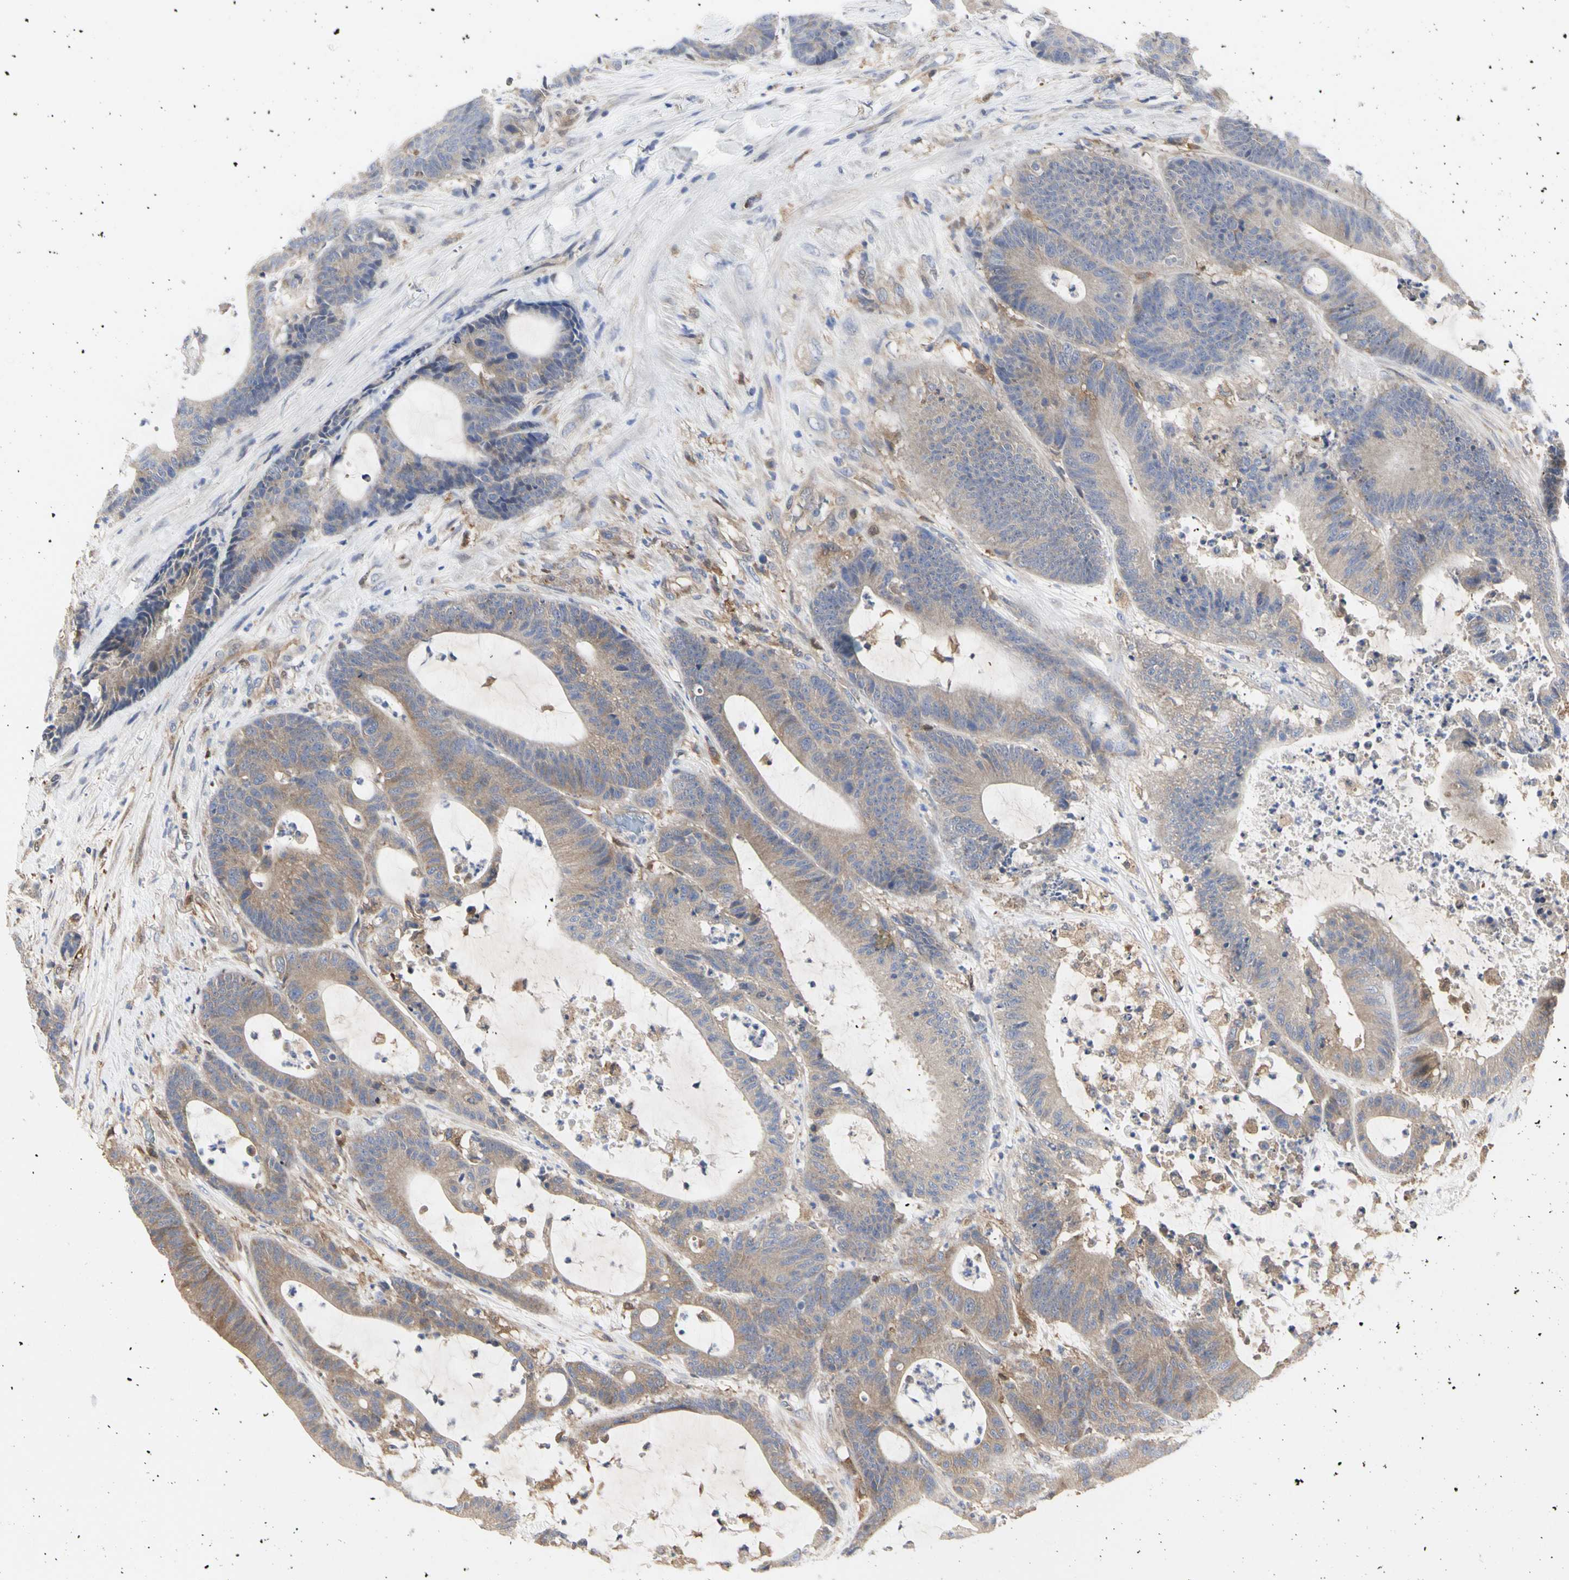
{"staining": {"intensity": "weak", "quantity": ">75%", "location": "cytoplasmic/membranous"}, "tissue": "colorectal cancer", "cell_type": "Tumor cells", "image_type": "cancer", "snomed": [{"axis": "morphology", "description": "Adenocarcinoma, NOS"}, {"axis": "topography", "description": "Colon"}], "caption": "Human colorectal adenocarcinoma stained with a brown dye reveals weak cytoplasmic/membranous positive positivity in approximately >75% of tumor cells.", "gene": "C3orf52", "patient": {"sex": "female", "age": 84}}